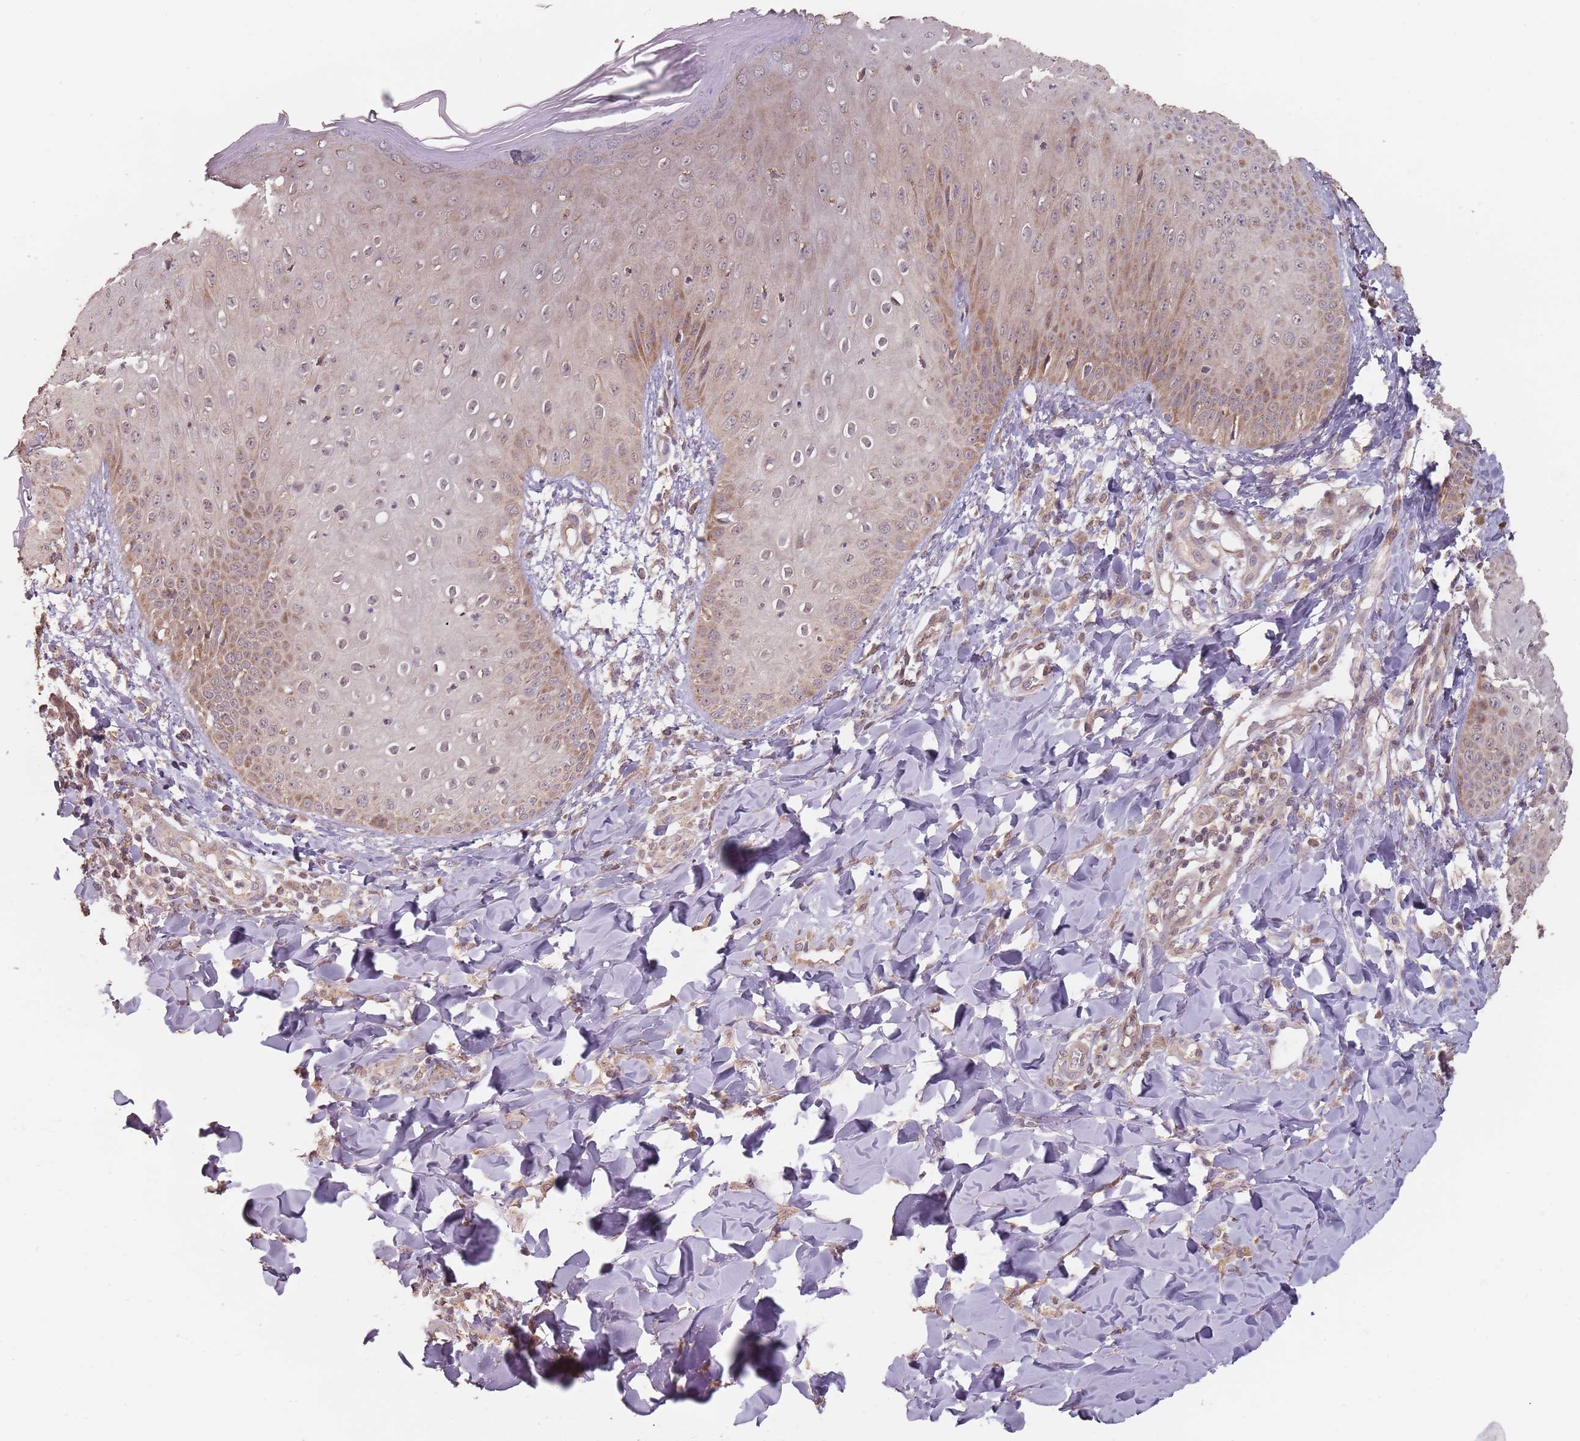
{"staining": {"intensity": "moderate", "quantity": ">75%", "location": "cytoplasmic/membranous"}, "tissue": "skin", "cell_type": "Epidermal cells", "image_type": "normal", "snomed": [{"axis": "morphology", "description": "Normal tissue, NOS"}, {"axis": "morphology", "description": "Inflammation, NOS"}, {"axis": "topography", "description": "Soft tissue"}, {"axis": "topography", "description": "Anal"}], "caption": "IHC of normal human skin reveals medium levels of moderate cytoplasmic/membranous positivity in approximately >75% of epidermal cells. Nuclei are stained in blue.", "gene": "VPS52", "patient": {"sex": "female", "age": 15}}